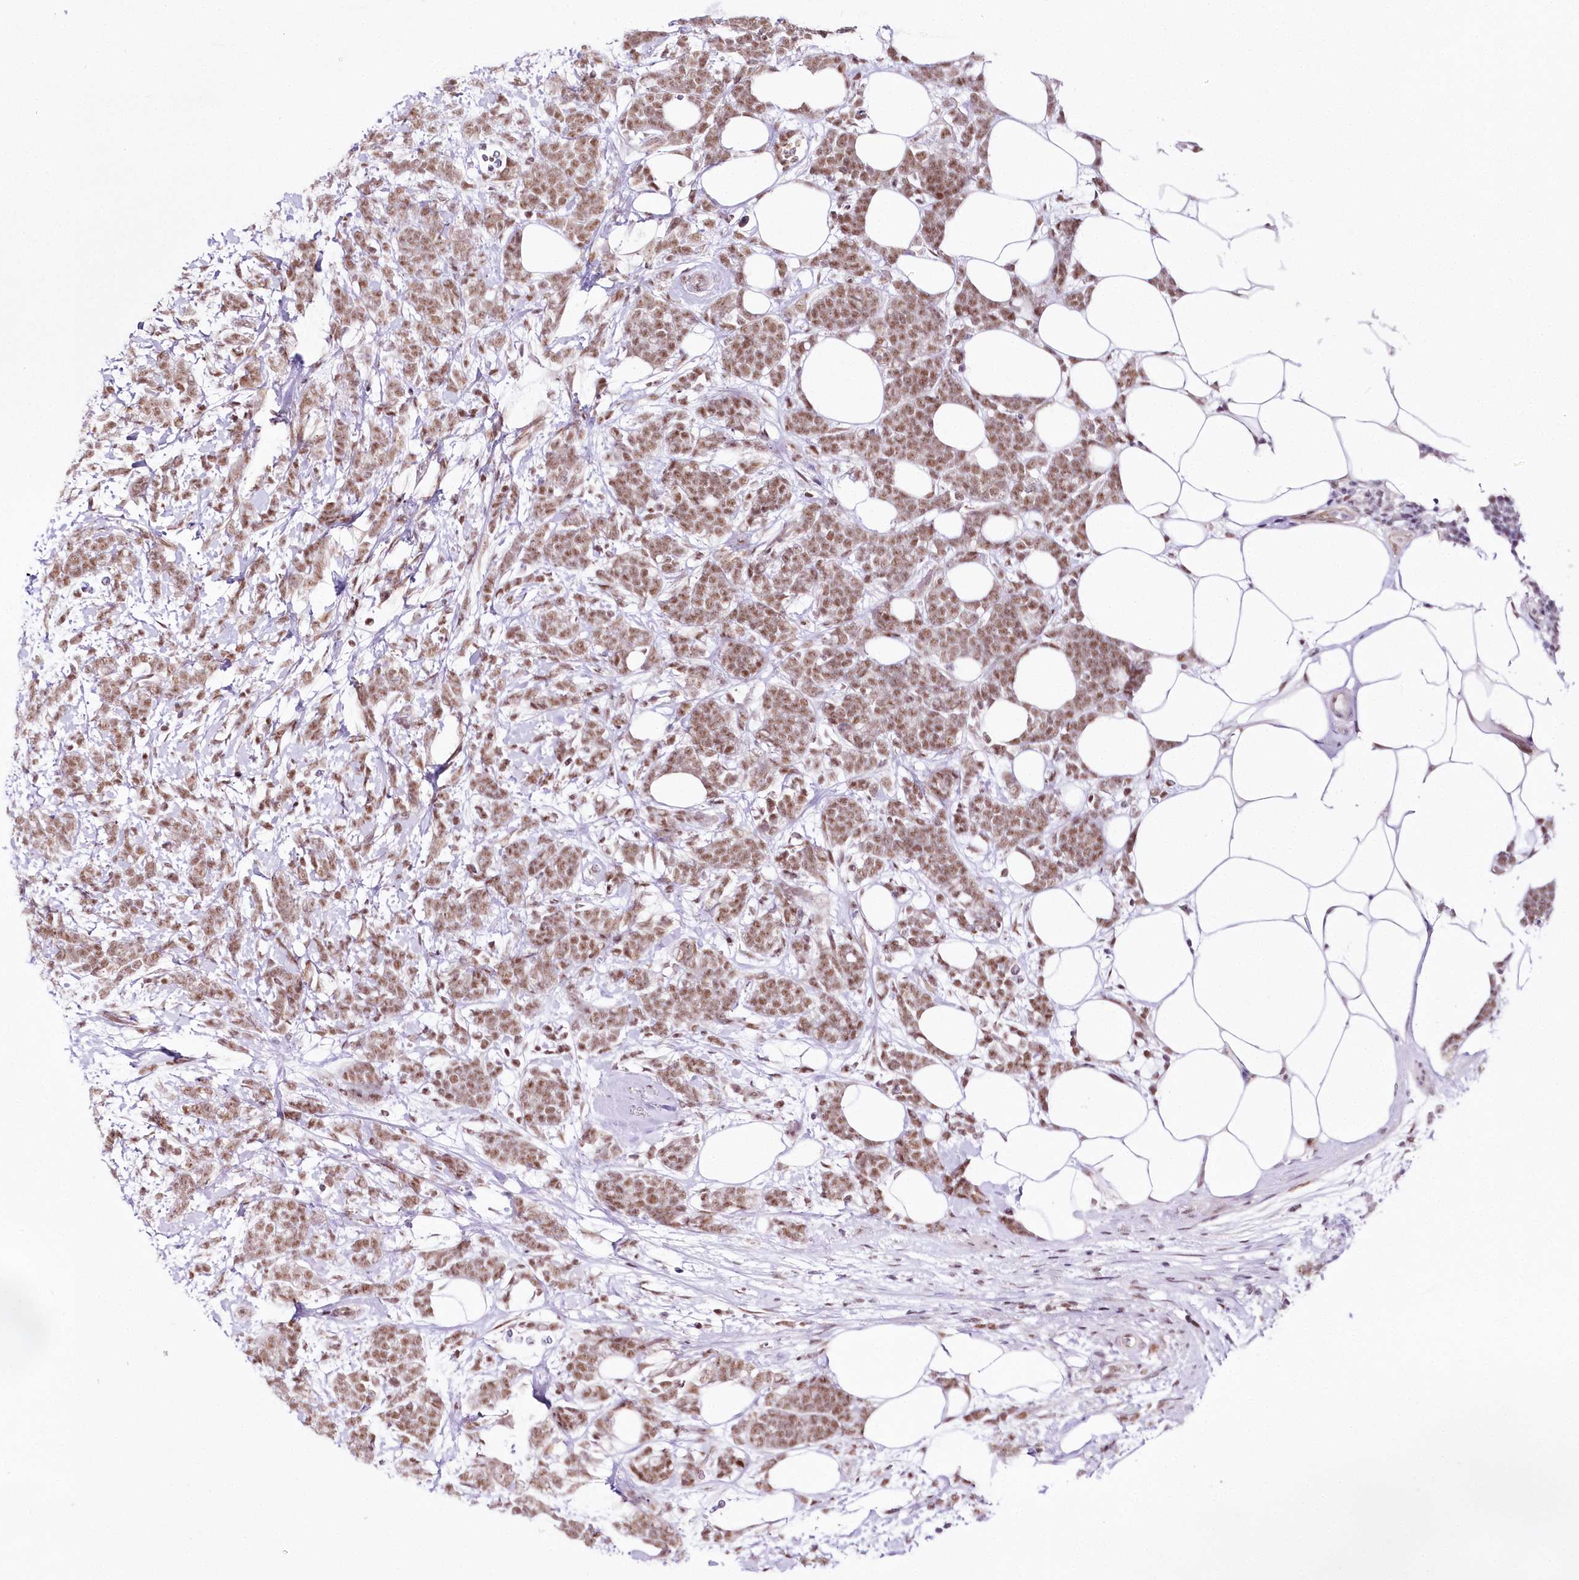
{"staining": {"intensity": "moderate", "quantity": ">75%", "location": "nuclear"}, "tissue": "breast cancer", "cell_type": "Tumor cells", "image_type": "cancer", "snomed": [{"axis": "morphology", "description": "Lobular carcinoma"}, {"axis": "topography", "description": "Breast"}], "caption": "Lobular carcinoma (breast) stained with DAB (3,3'-diaminobenzidine) immunohistochemistry (IHC) reveals medium levels of moderate nuclear expression in about >75% of tumor cells.", "gene": "NSUN2", "patient": {"sex": "female", "age": 58}}